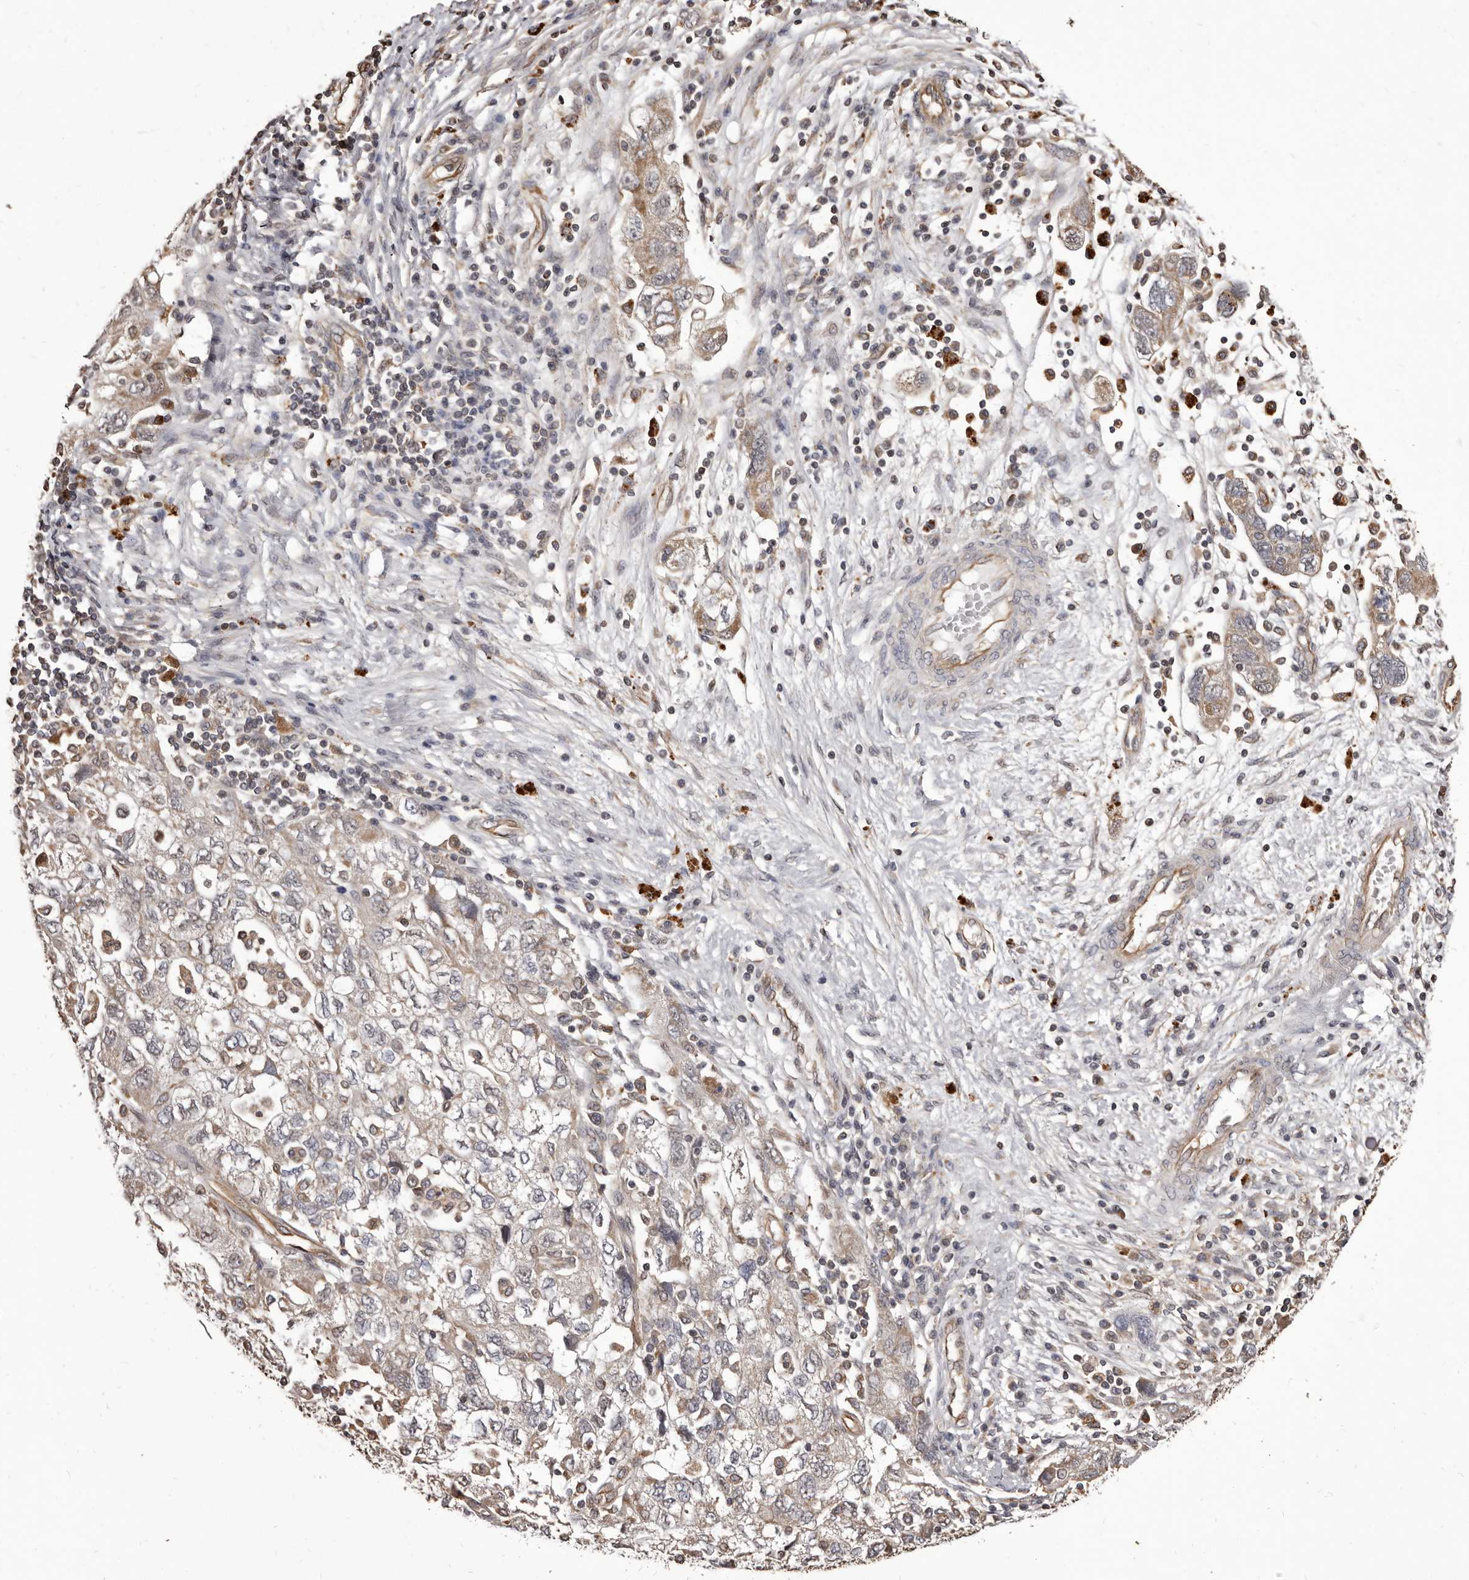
{"staining": {"intensity": "weak", "quantity": "25%-75%", "location": "cytoplasmic/membranous"}, "tissue": "ovarian cancer", "cell_type": "Tumor cells", "image_type": "cancer", "snomed": [{"axis": "morphology", "description": "Carcinoma, NOS"}, {"axis": "morphology", "description": "Cystadenocarcinoma, serous, NOS"}, {"axis": "topography", "description": "Ovary"}], "caption": "Carcinoma (ovarian) tissue shows weak cytoplasmic/membranous staining in approximately 25%-75% of tumor cells, visualized by immunohistochemistry.", "gene": "ALPK1", "patient": {"sex": "female", "age": 69}}